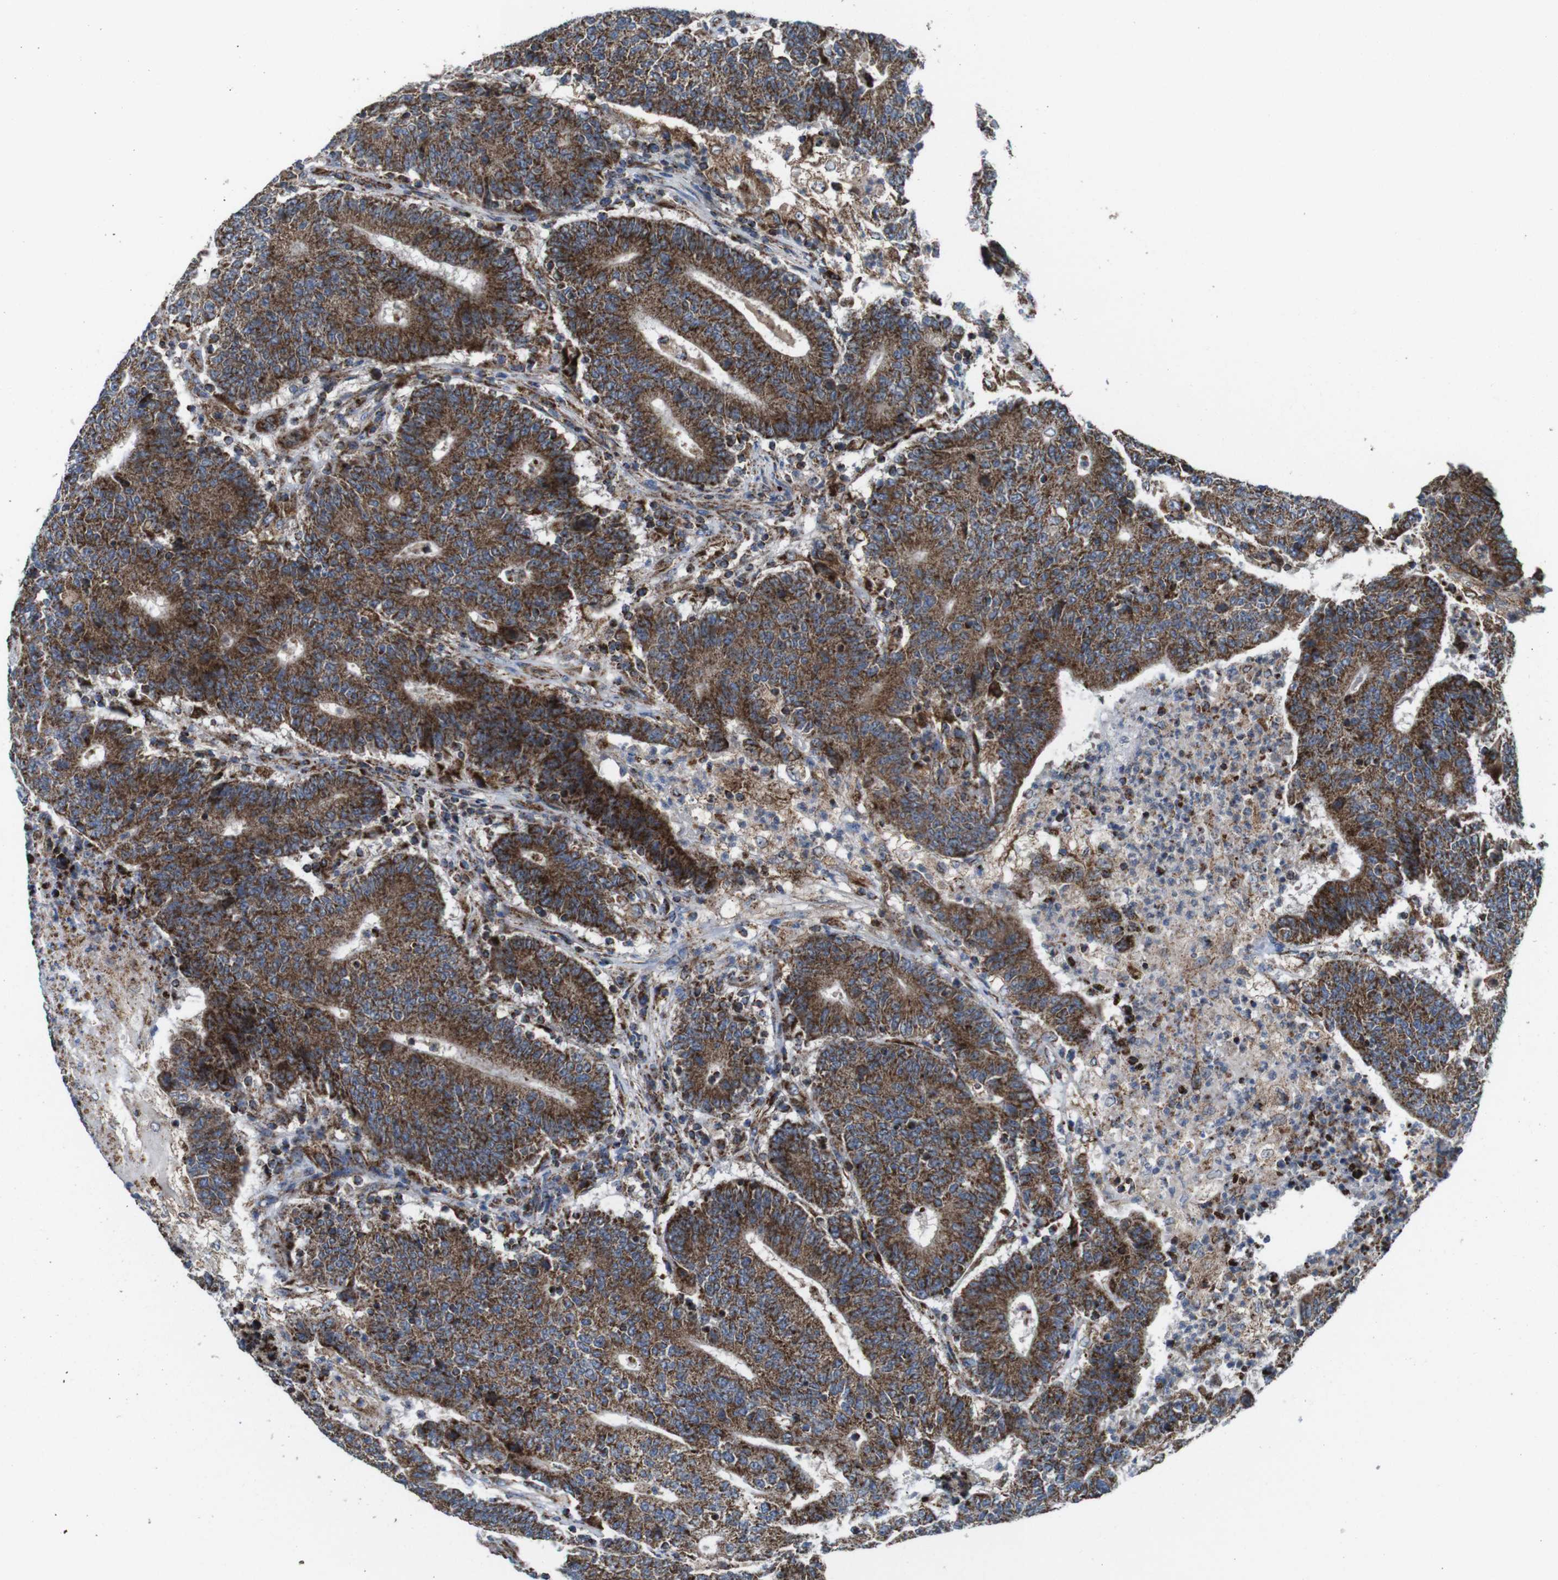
{"staining": {"intensity": "moderate", "quantity": ">75%", "location": "cytoplasmic/membranous"}, "tissue": "colorectal cancer", "cell_type": "Tumor cells", "image_type": "cancer", "snomed": [{"axis": "morphology", "description": "Normal tissue, NOS"}, {"axis": "morphology", "description": "Adenocarcinoma, NOS"}, {"axis": "topography", "description": "Colon"}], "caption": "An immunohistochemistry micrograph of tumor tissue is shown. Protein staining in brown highlights moderate cytoplasmic/membranous positivity in colorectal adenocarcinoma within tumor cells. Immunohistochemistry (ihc) stains the protein of interest in brown and the nuclei are stained blue.", "gene": "HK1", "patient": {"sex": "female", "age": 75}}